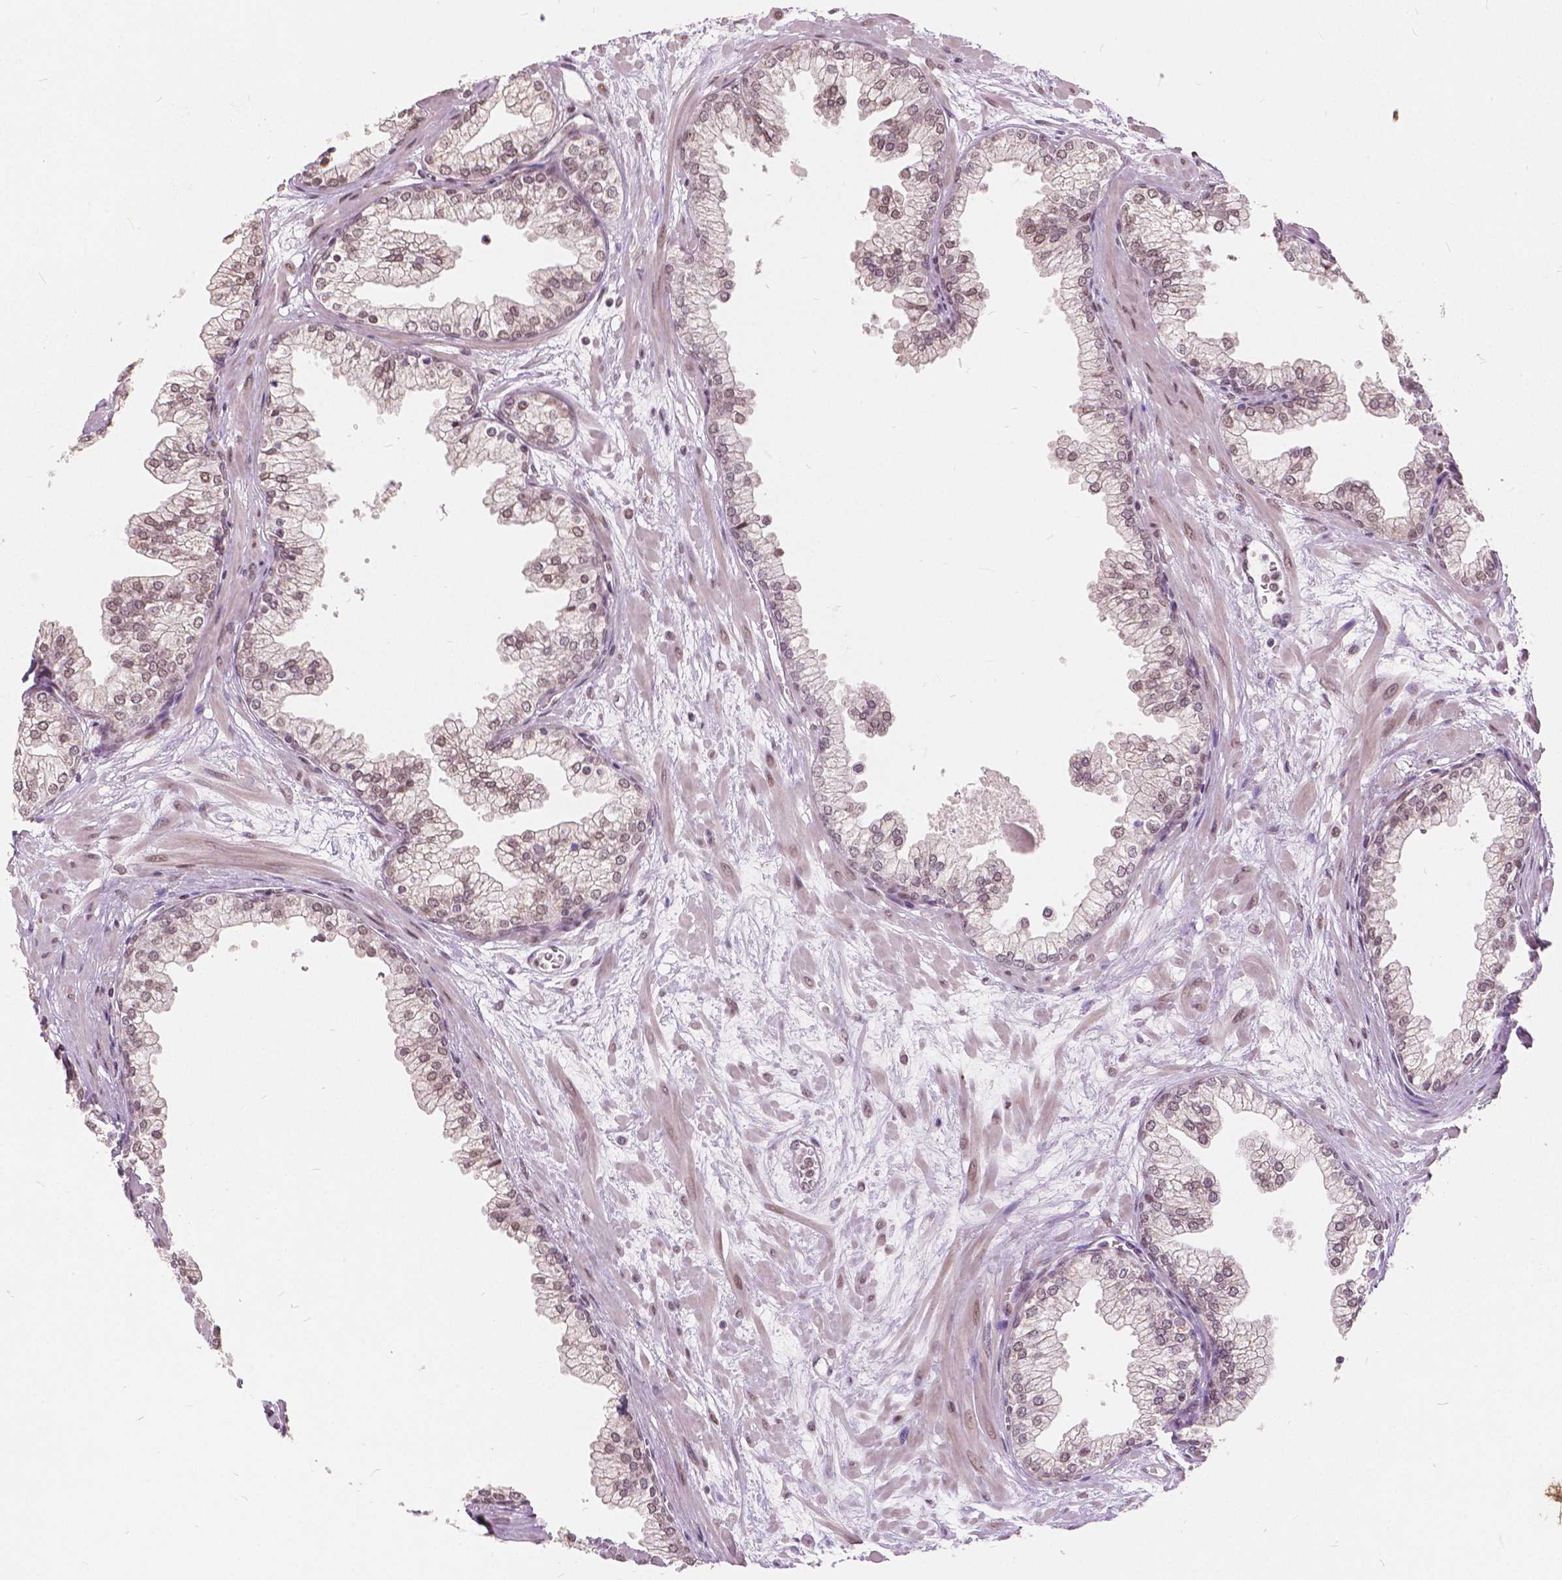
{"staining": {"intensity": "moderate", "quantity": ">75%", "location": "nuclear"}, "tissue": "prostate", "cell_type": "Glandular cells", "image_type": "normal", "snomed": [{"axis": "morphology", "description": "Normal tissue, NOS"}, {"axis": "topography", "description": "Prostate"}, {"axis": "topography", "description": "Peripheral nerve tissue"}], "caption": "Brown immunohistochemical staining in unremarkable prostate shows moderate nuclear positivity in approximately >75% of glandular cells. The staining was performed using DAB (3,3'-diaminobenzidine), with brown indicating positive protein expression. Nuclei are stained blue with hematoxylin.", "gene": "HOXA10", "patient": {"sex": "male", "age": 61}}